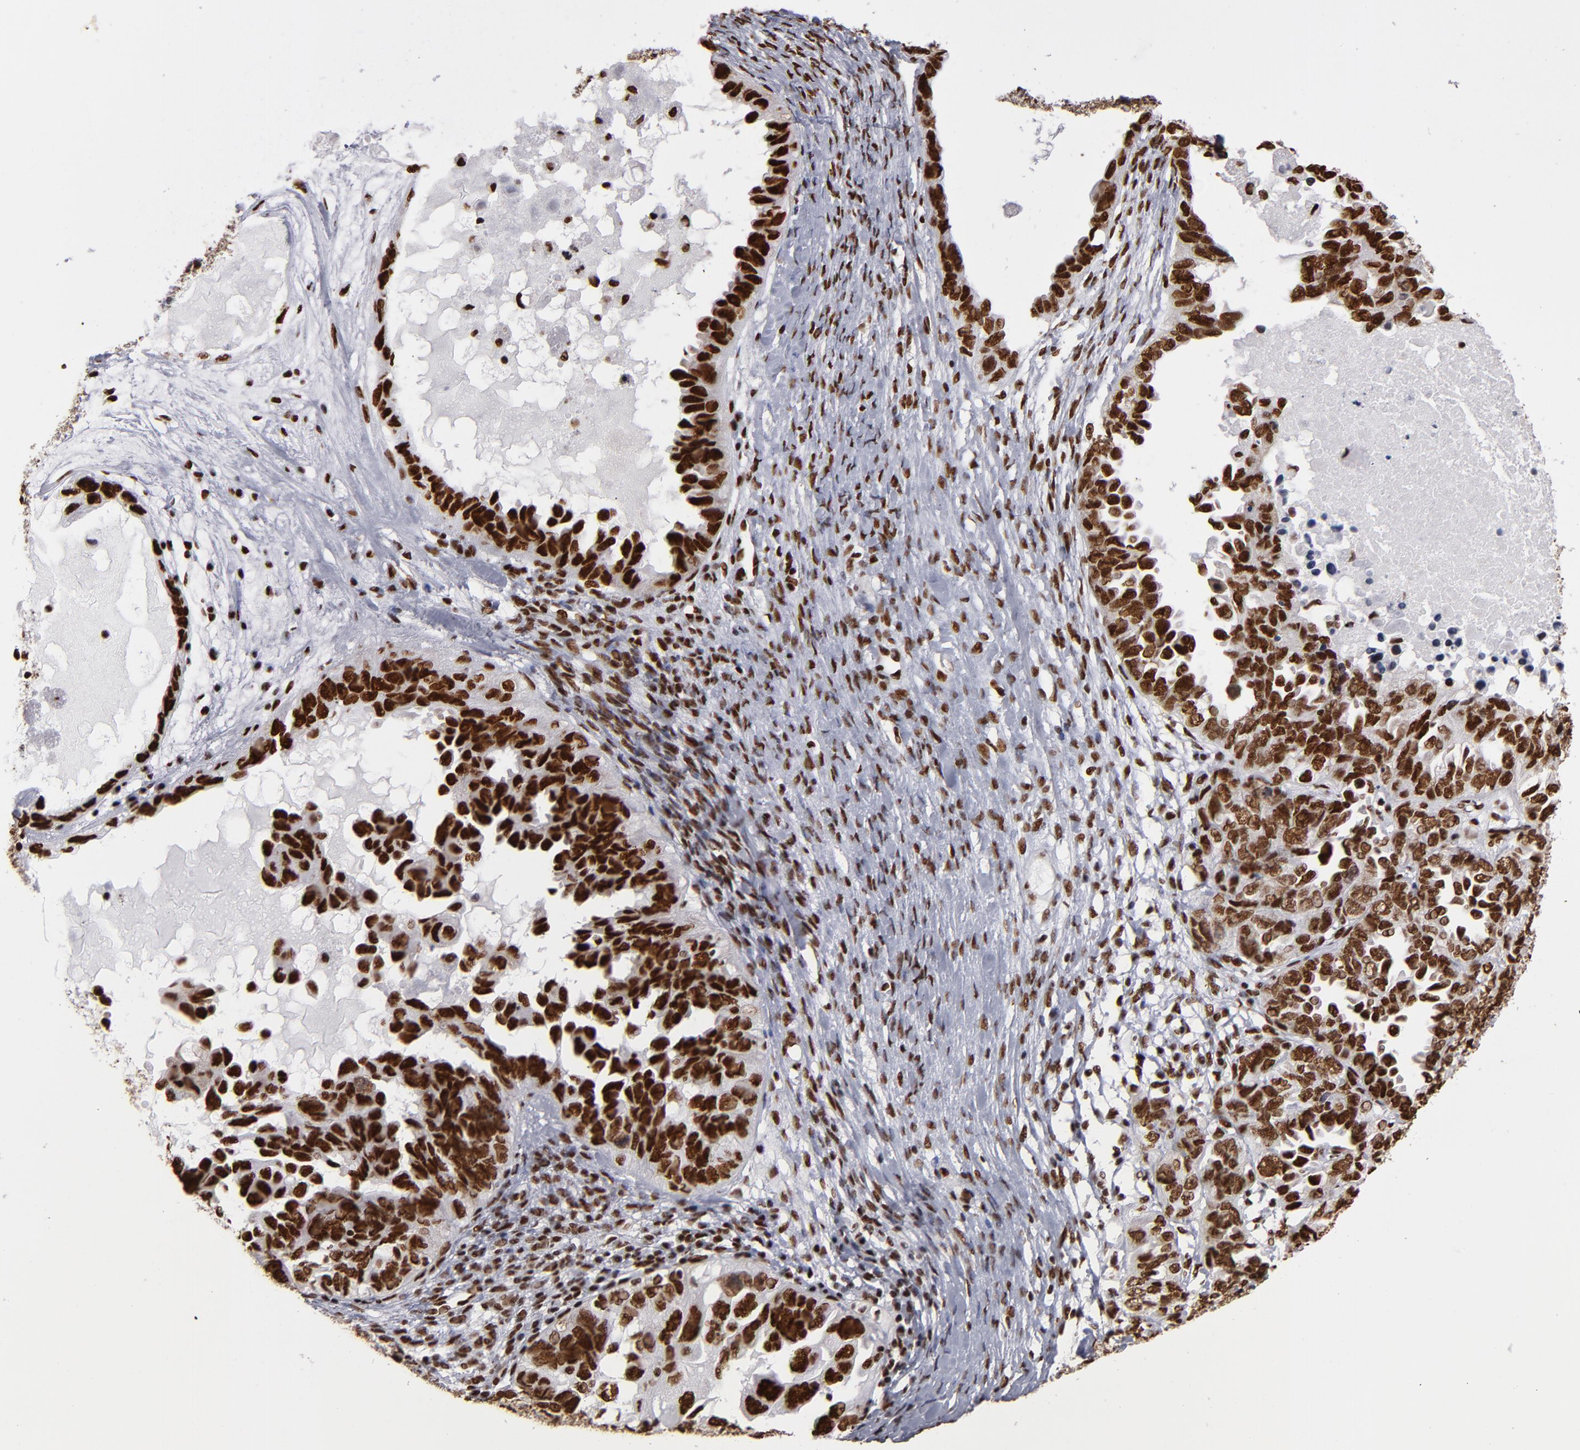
{"staining": {"intensity": "strong", "quantity": ">75%", "location": "nuclear"}, "tissue": "ovarian cancer", "cell_type": "Tumor cells", "image_type": "cancer", "snomed": [{"axis": "morphology", "description": "Cystadenocarcinoma, serous, NOS"}, {"axis": "topography", "description": "Ovary"}], "caption": "About >75% of tumor cells in serous cystadenocarcinoma (ovarian) demonstrate strong nuclear protein positivity as visualized by brown immunohistochemical staining.", "gene": "MRE11", "patient": {"sex": "female", "age": 82}}